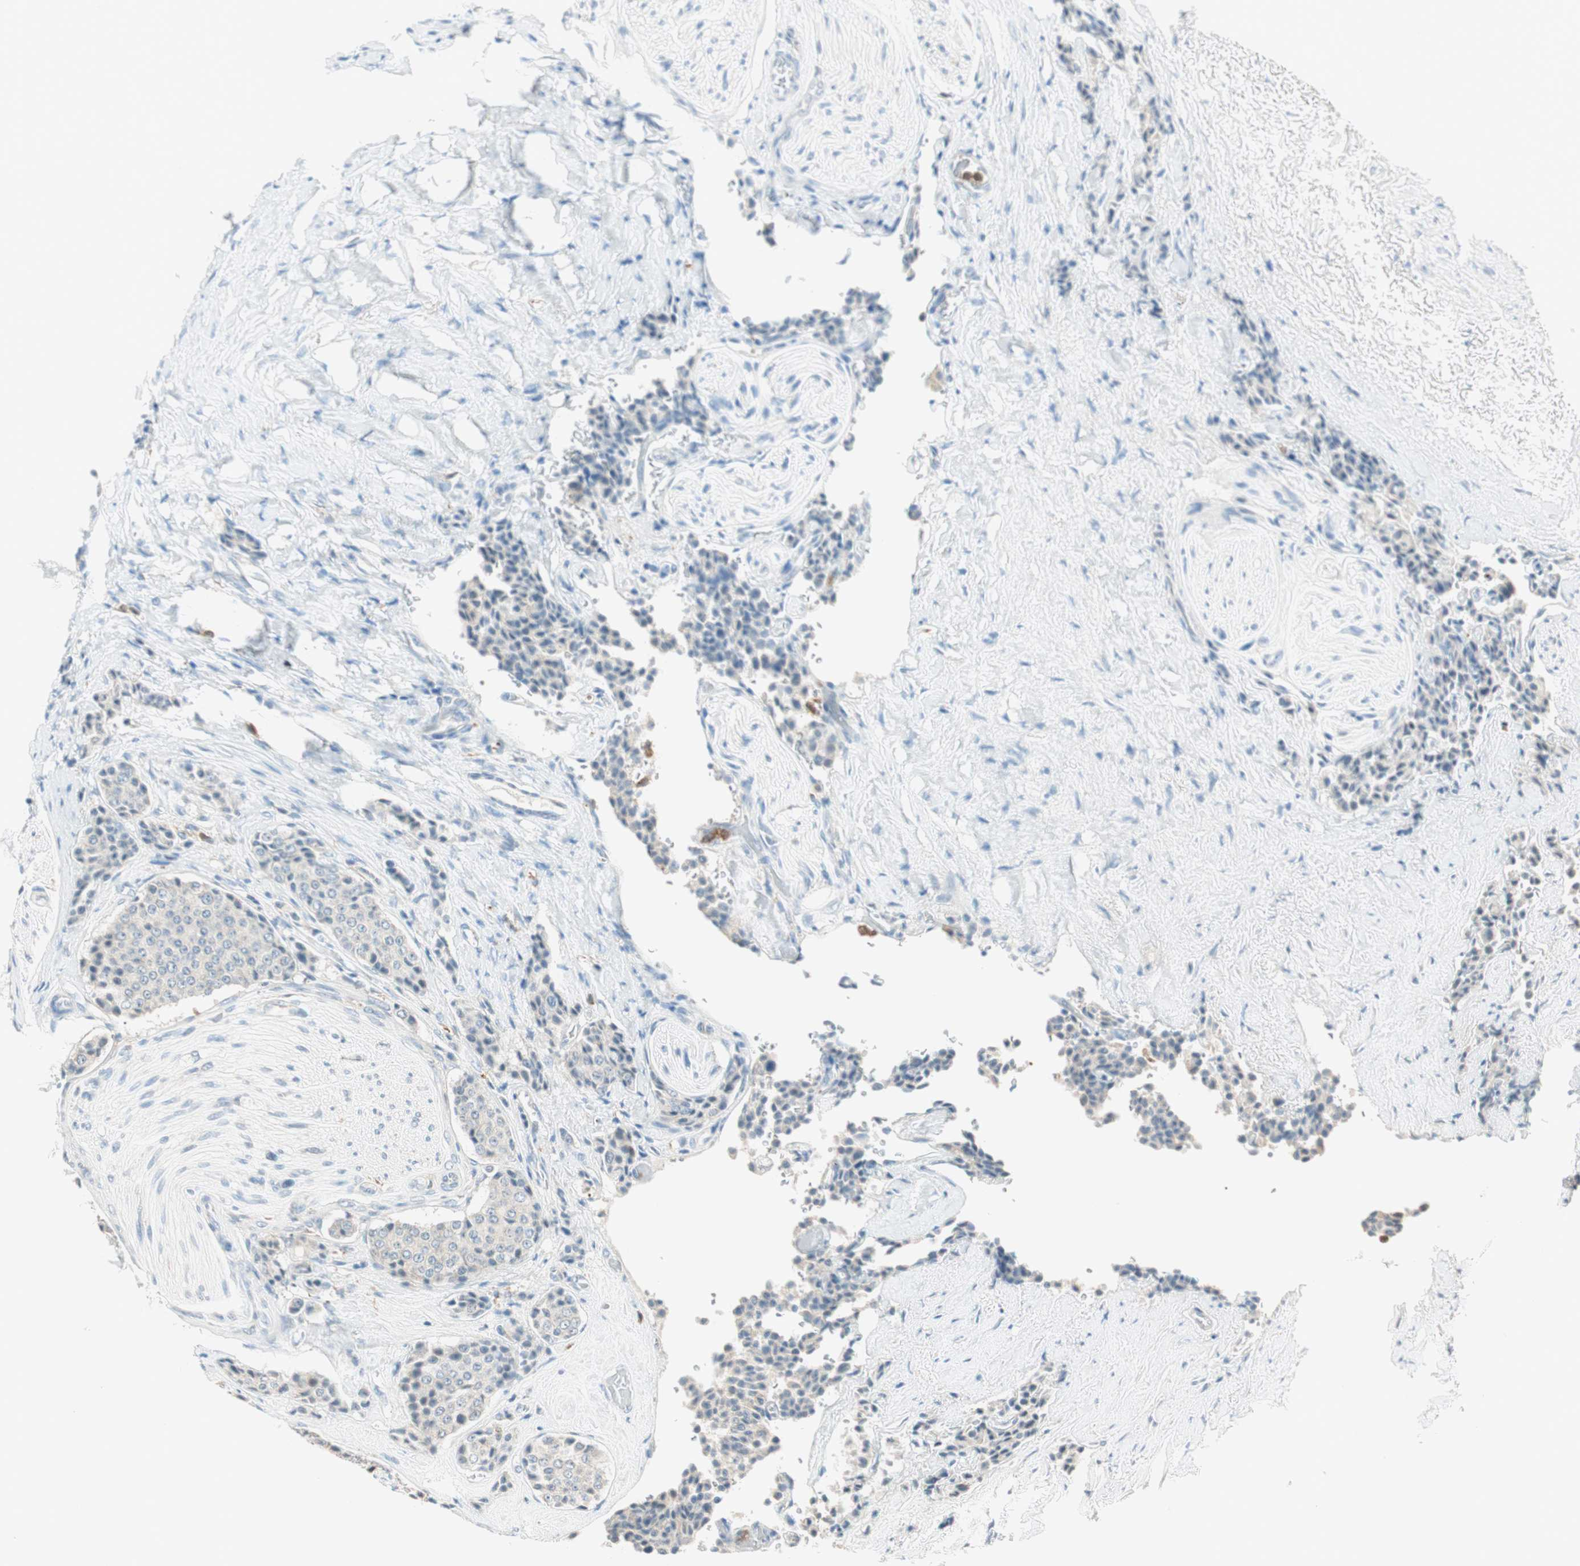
{"staining": {"intensity": "negative", "quantity": "none", "location": "none"}, "tissue": "carcinoid", "cell_type": "Tumor cells", "image_type": "cancer", "snomed": [{"axis": "morphology", "description": "Carcinoid, malignant, NOS"}, {"axis": "topography", "description": "Colon"}], "caption": "A micrograph of human carcinoid is negative for staining in tumor cells. (Brightfield microscopy of DAB immunohistochemistry at high magnification).", "gene": "HPGD", "patient": {"sex": "female", "age": 61}}